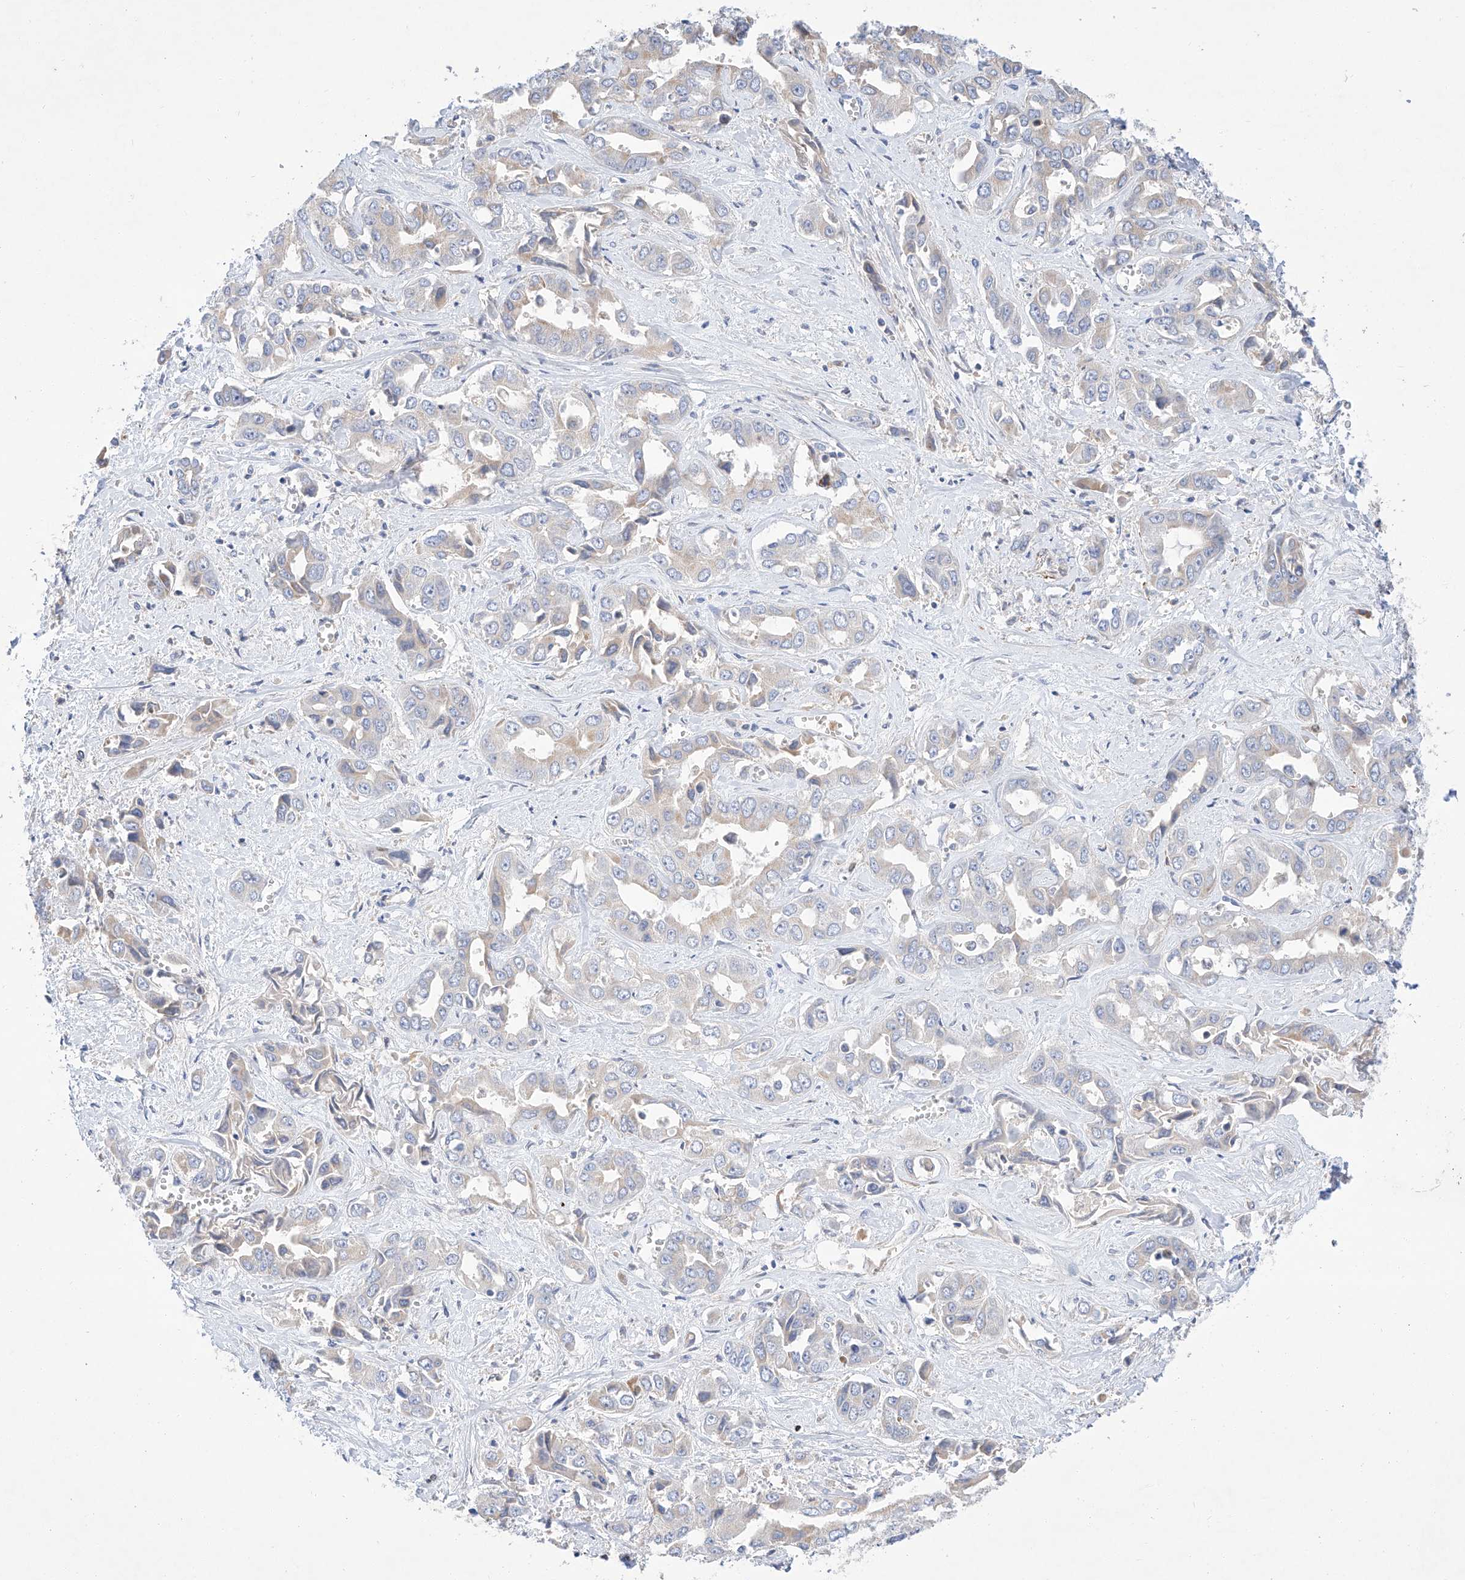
{"staining": {"intensity": "negative", "quantity": "none", "location": "none"}, "tissue": "liver cancer", "cell_type": "Tumor cells", "image_type": "cancer", "snomed": [{"axis": "morphology", "description": "Cholangiocarcinoma"}, {"axis": "topography", "description": "Liver"}], "caption": "DAB immunohistochemical staining of human liver cancer (cholangiocarcinoma) demonstrates no significant expression in tumor cells.", "gene": "C6orf118", "patient": {"sex": "female", "age": 52}}